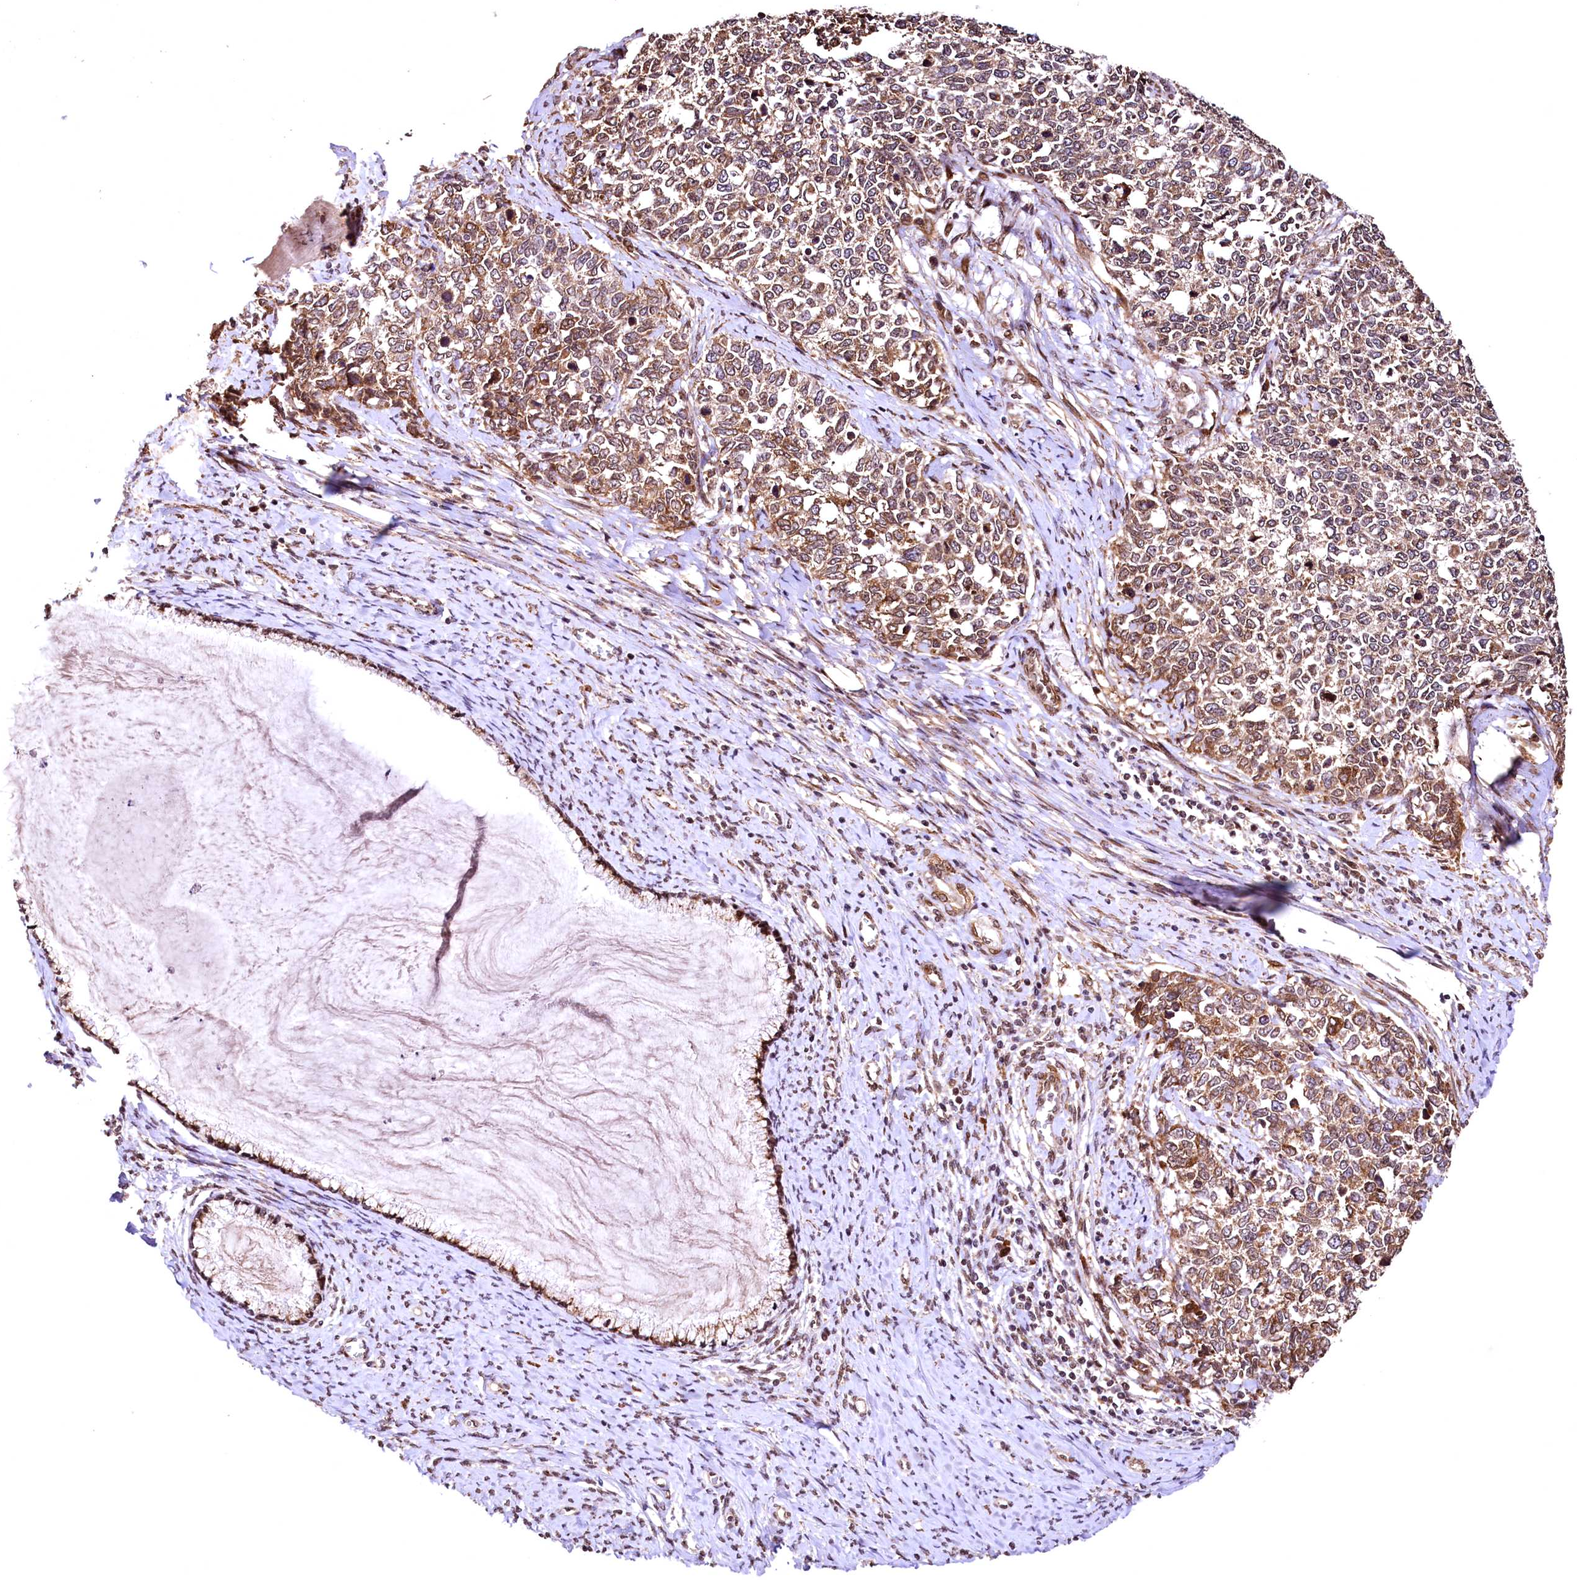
{"staining": {"intensity": "moderate", "quantity": ">75%", "location": "cytoplasmic/membranous"}, "tissue": "cervical cancer", "cell_type": "Tumor cells", "image_type": "cancer", "snomed": [{"axis": "morphology", "description": "Squamous cell carcinoma, NOS"}, {"axis": "topography", "description": "Cervix"}], "caption": "Tumor cells exhibit medium levels of moderate cytoplasmic/membranous expression in about >75% of cells in human cervical squamous cell carcinoma.", "gene": "PDS5B", "patient": {"sex": "female", "age": 63}}